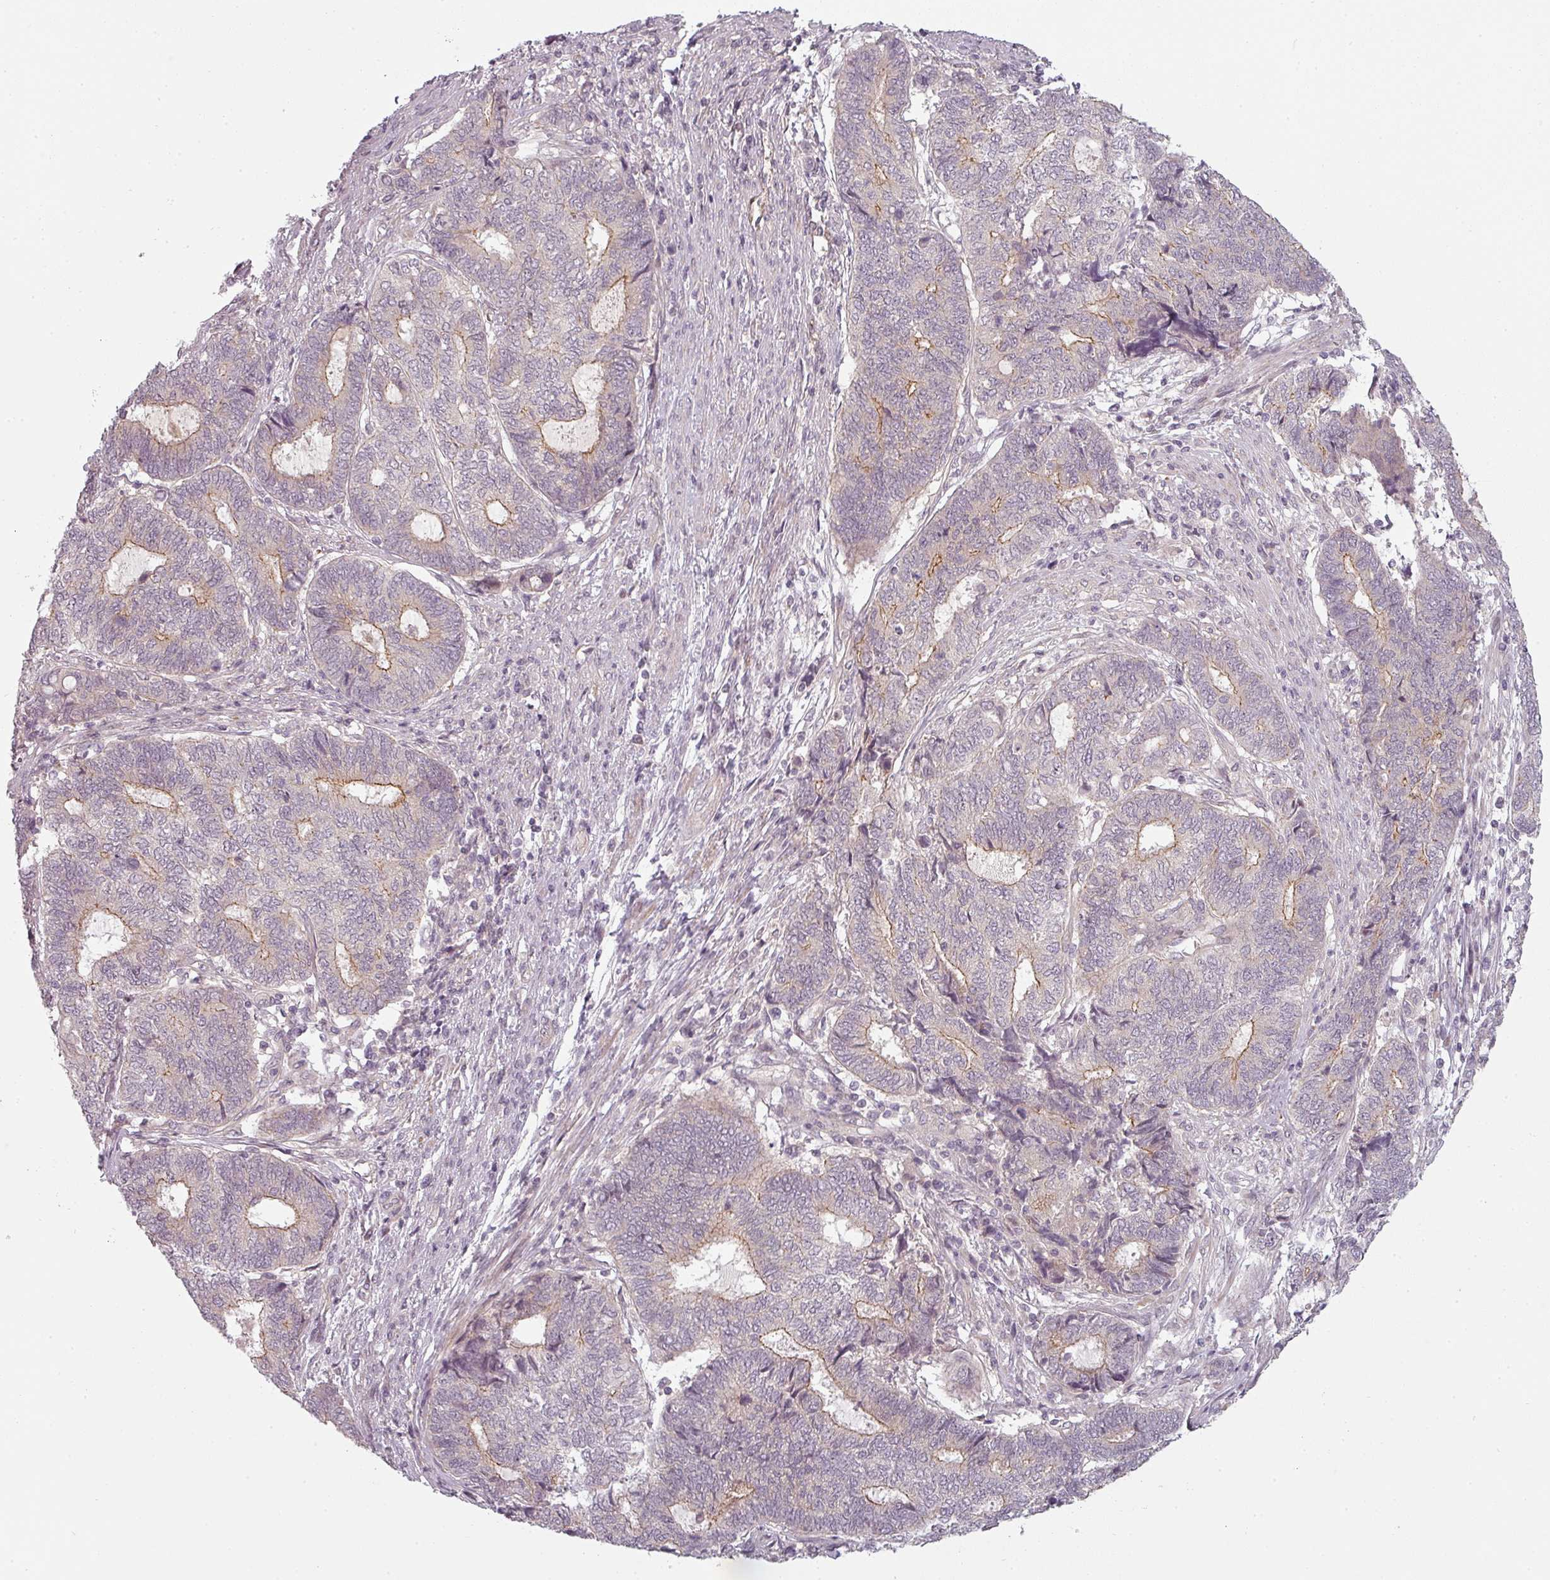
{"staining": {"intensity": "weak", "quantity": "25%-75%", "location": "cytoplasmic/membranous"}, "tissue": "endometrial cancer", "cell_type": "Tumor cells", "image_type": "cancer", "snomed": [{"axis": "morphology", "description": "Adenocarcinoma, NOS"}, {"axis": "topography", "description": "Uterus"}, {"axis": "topography", "description": "Endometrium"}], "caption": "This photomicrograph demonstrates IHC staining of endometrial adenocarcinoma, with low weak cytoplasmic/membranous staining in approximately 25%-75% of tumor cells.", "gene": "SLC16A9", "patient": {"sex": "female", "age": 70}}